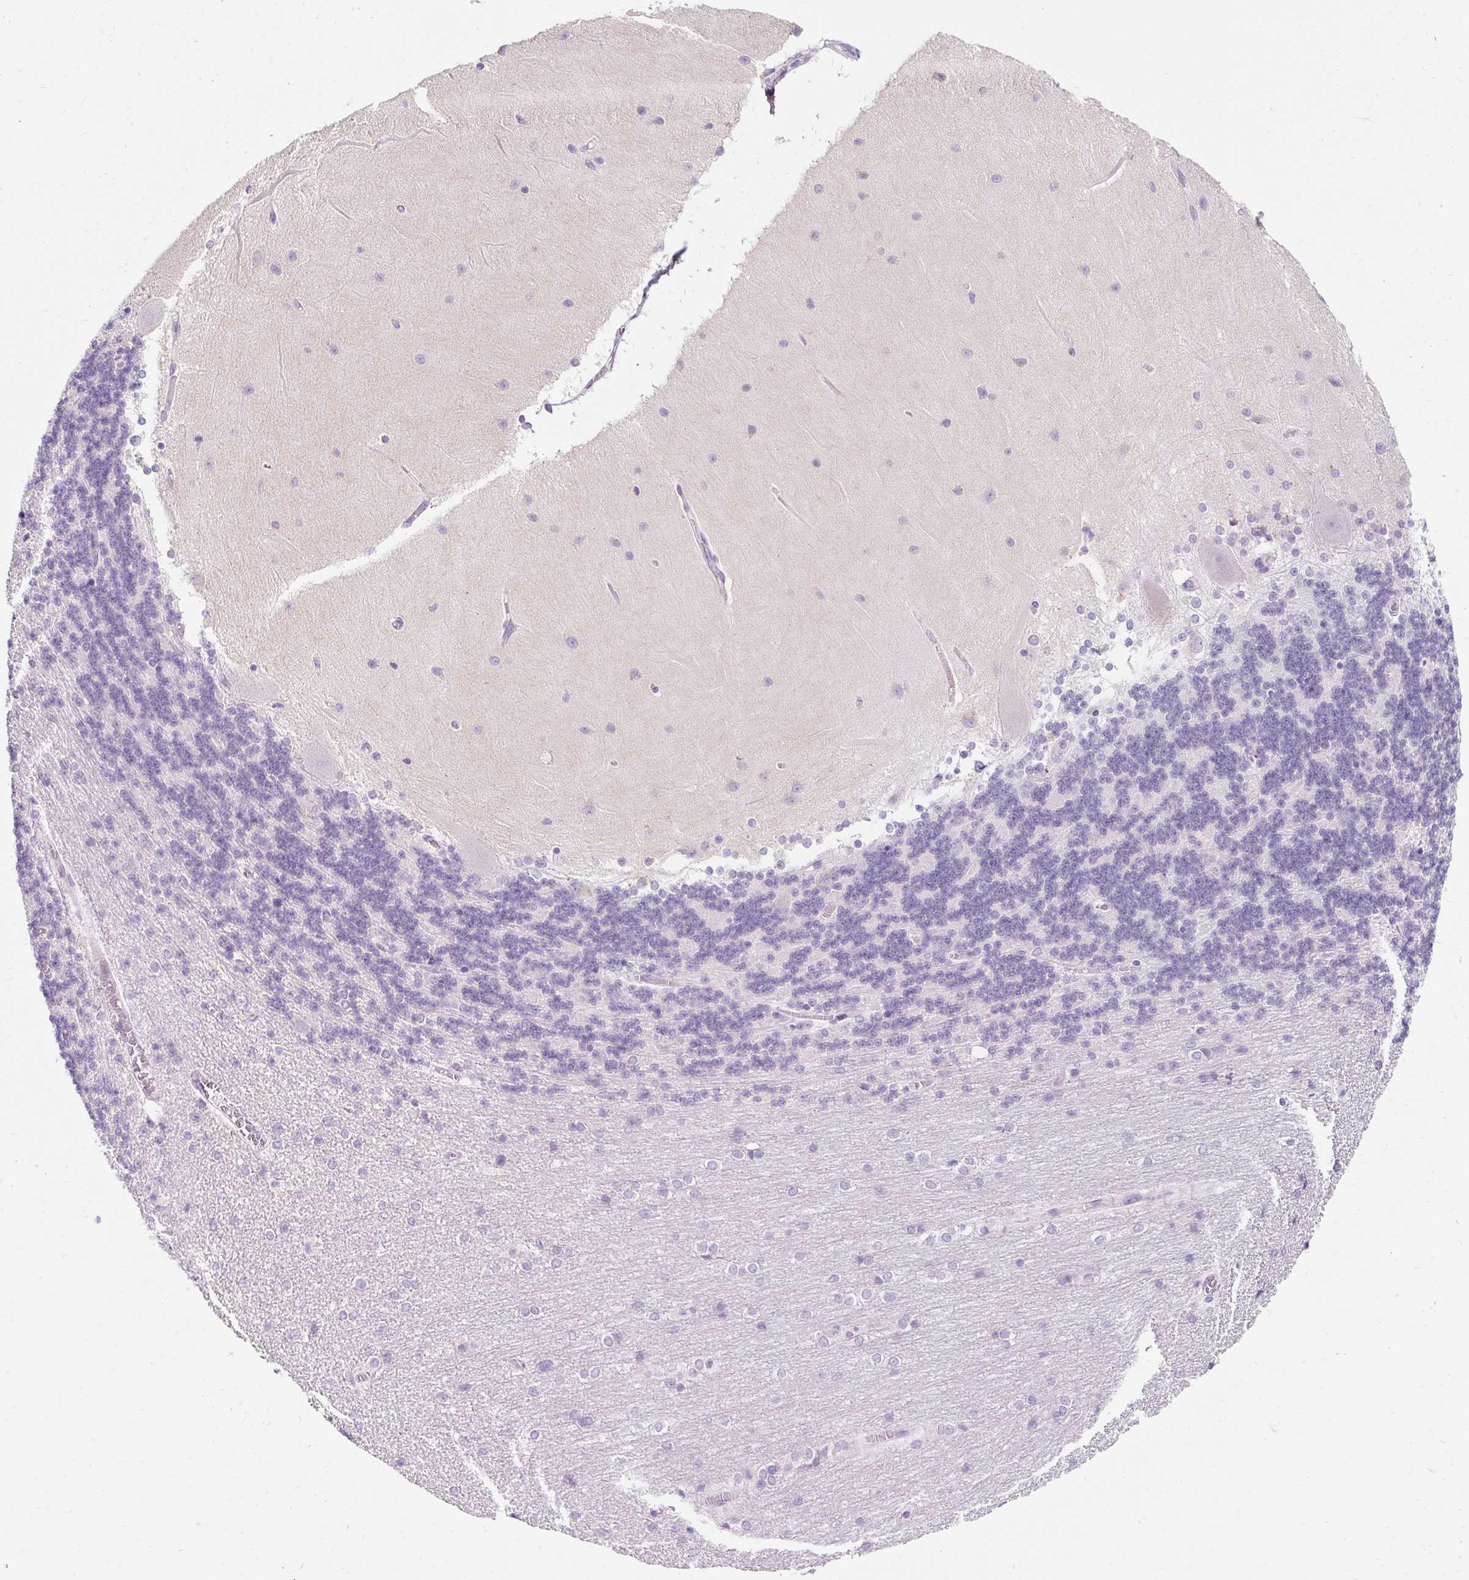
{"staining": {"intensity": "negative", "quantity": "none", "location": "none"}, "tissue": "cerebellum", "cell_type": "Cells in granular layer", "image_type": "normal", "snomed": [{"axis": "morphology", "description": "Normal tissue, NOS"}, {"axis": "topography", "description": "Cerebellum"}], "caption": "The photomicrograph displays no staining of cells in granular layer in normal cerebellum.", "gene": "DTX4", "patient": {"sex": "female", "age": 54}}